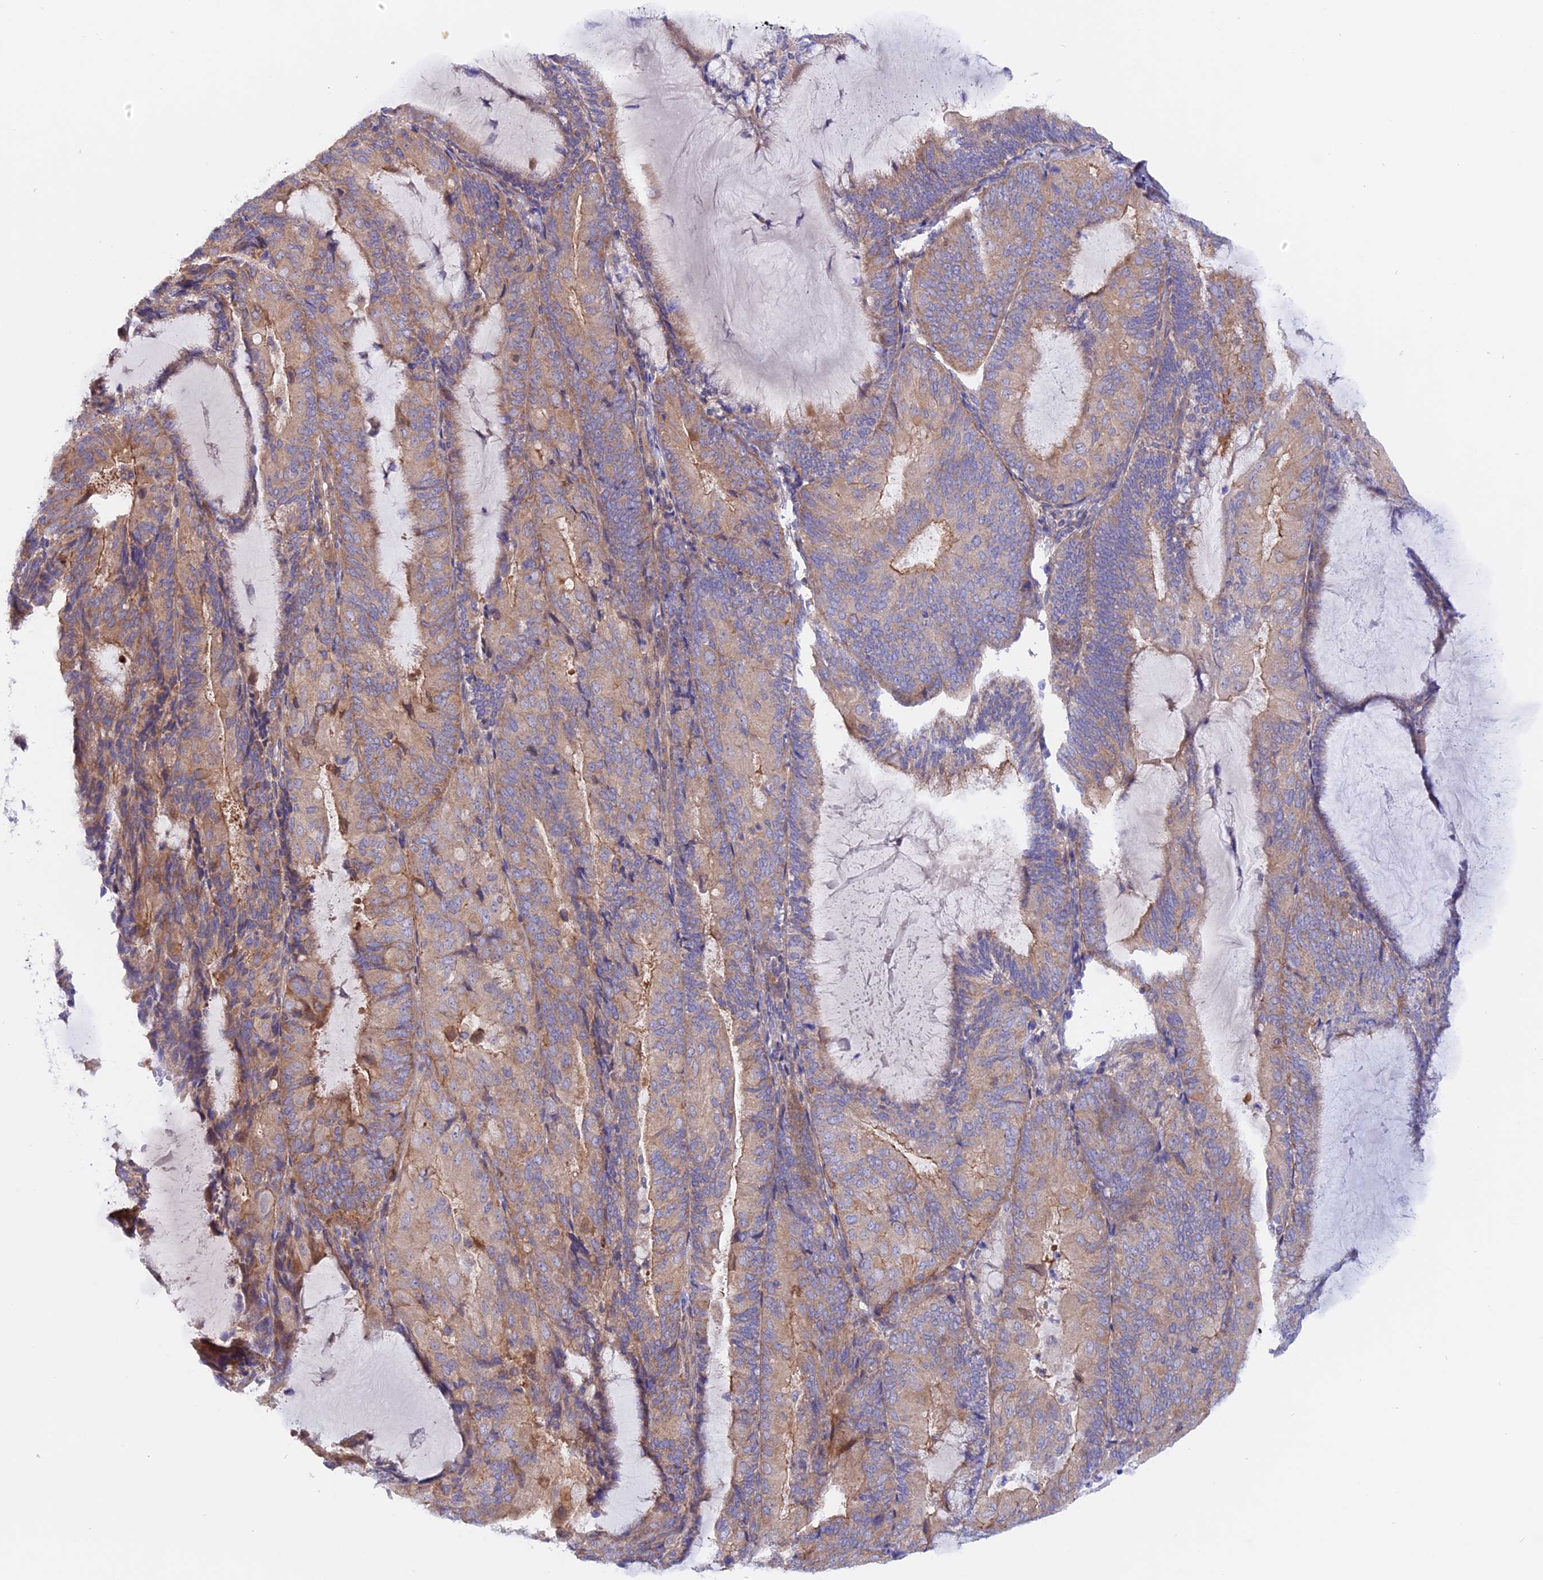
{"staining": {"intensity": "weak", "quantity": ">75%", "location": "cytoplasmic/membranous"}, "tissue": "endometrial cancer", "cell_type": "Tumor cells", "image_type": "cancer", "snomed": [{"axis": "morphology", "description": "Adenocarcinoma, NOS"}, {"axis": "topography", "description": "Endometrium"}], "caption": "IHC photomicrograph of human endometrial cancer stained for a protein (brown), which reveals low levels of weak cytoplasmic/membranous positivity in about >75% of tumor cells.", "gene": "HYCC1", "patient": {"sex": "female", "age": 81}}